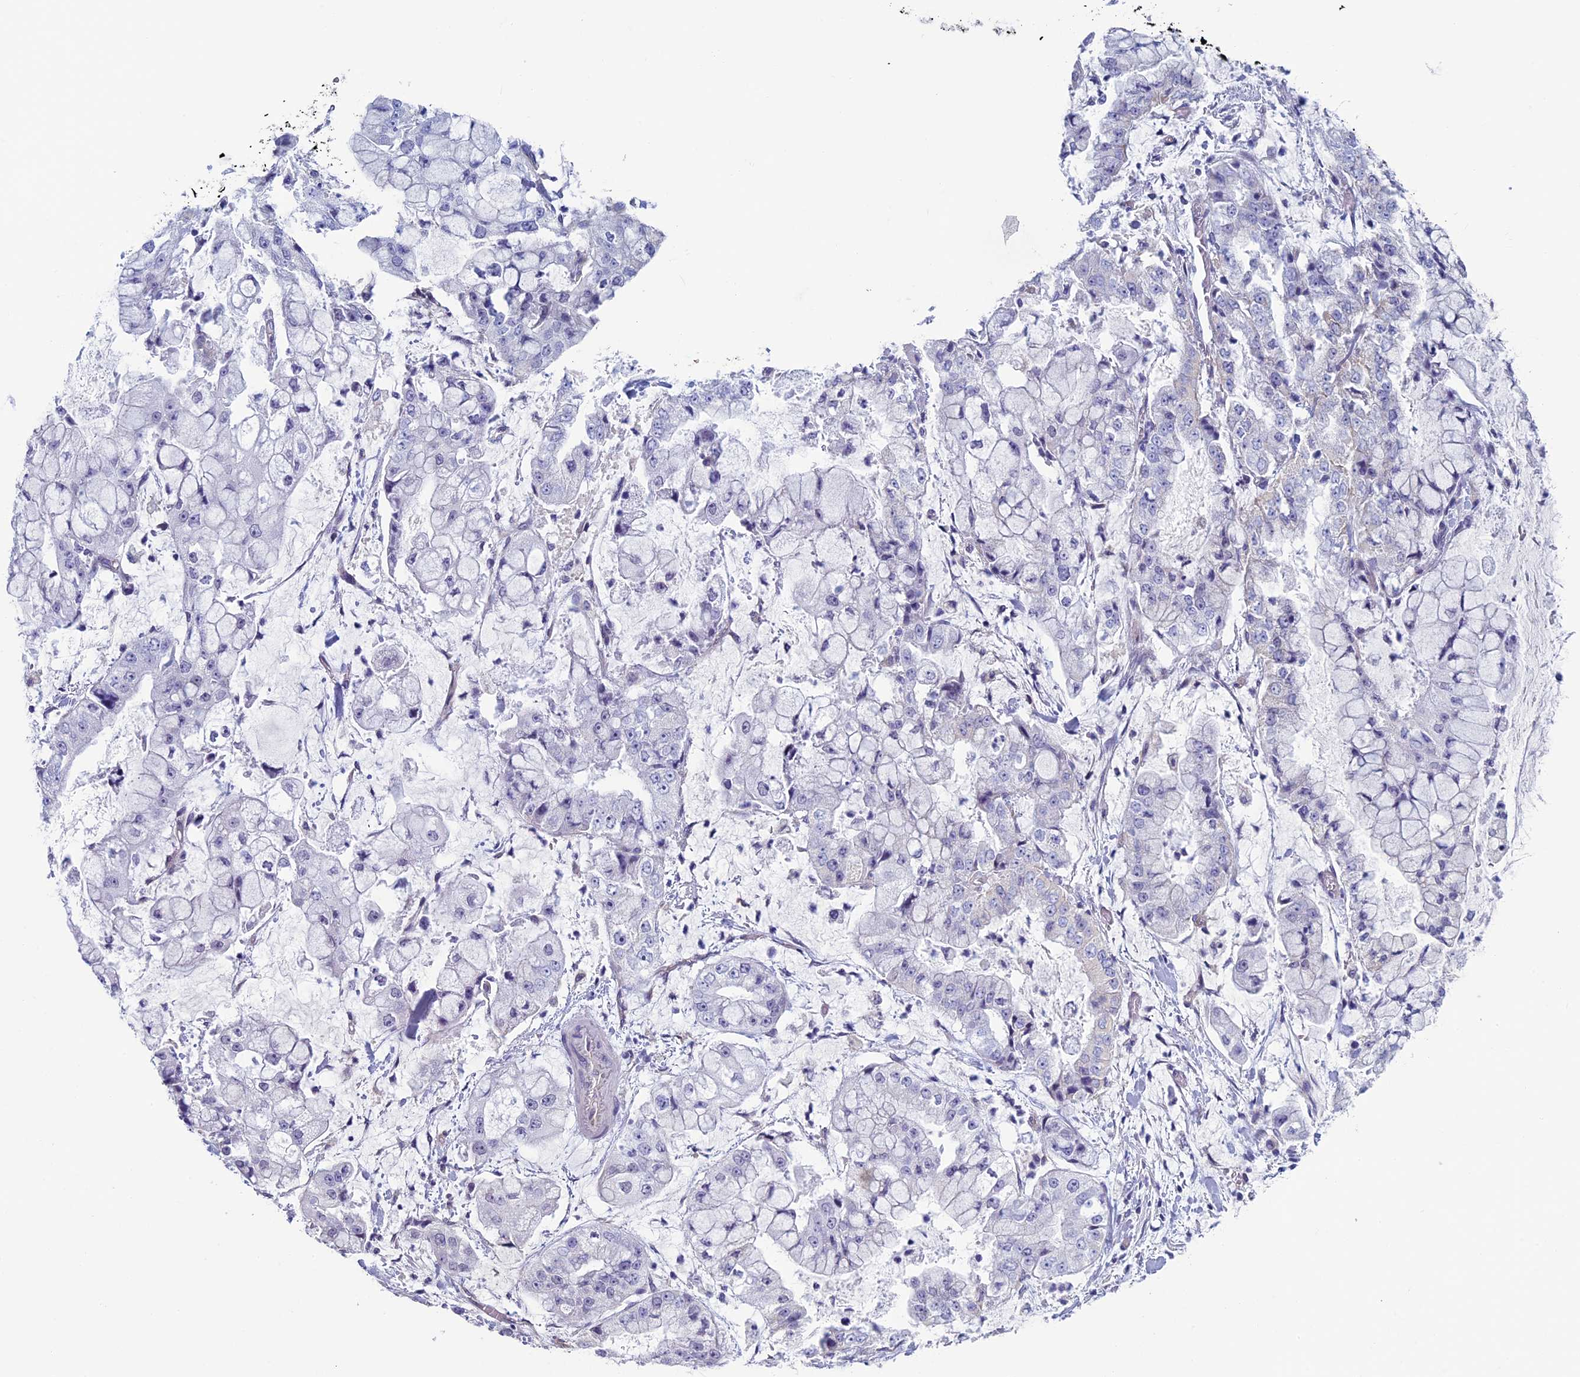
{"staining": {"intensity": "negative", "quantity": "none", "location": "none"}, "tissue": "stomach cancer", "cell_type": "Tumor cells", "image_type": "cancer", "snomed": [{"axis": "morphology", "description": "Adenocarcinoma, NOS"}, {"axis": "topography", "description": "Stomach"}], "caption": "An immunohistochemistry (IHC) photomicrograph of adenocarcinoma (stomach) is shown. There is no staining in tumor cells of adenocarcinoma (stomach).", "gene": "MFSD12", "patient": {"sex": "male", "age": 76}}